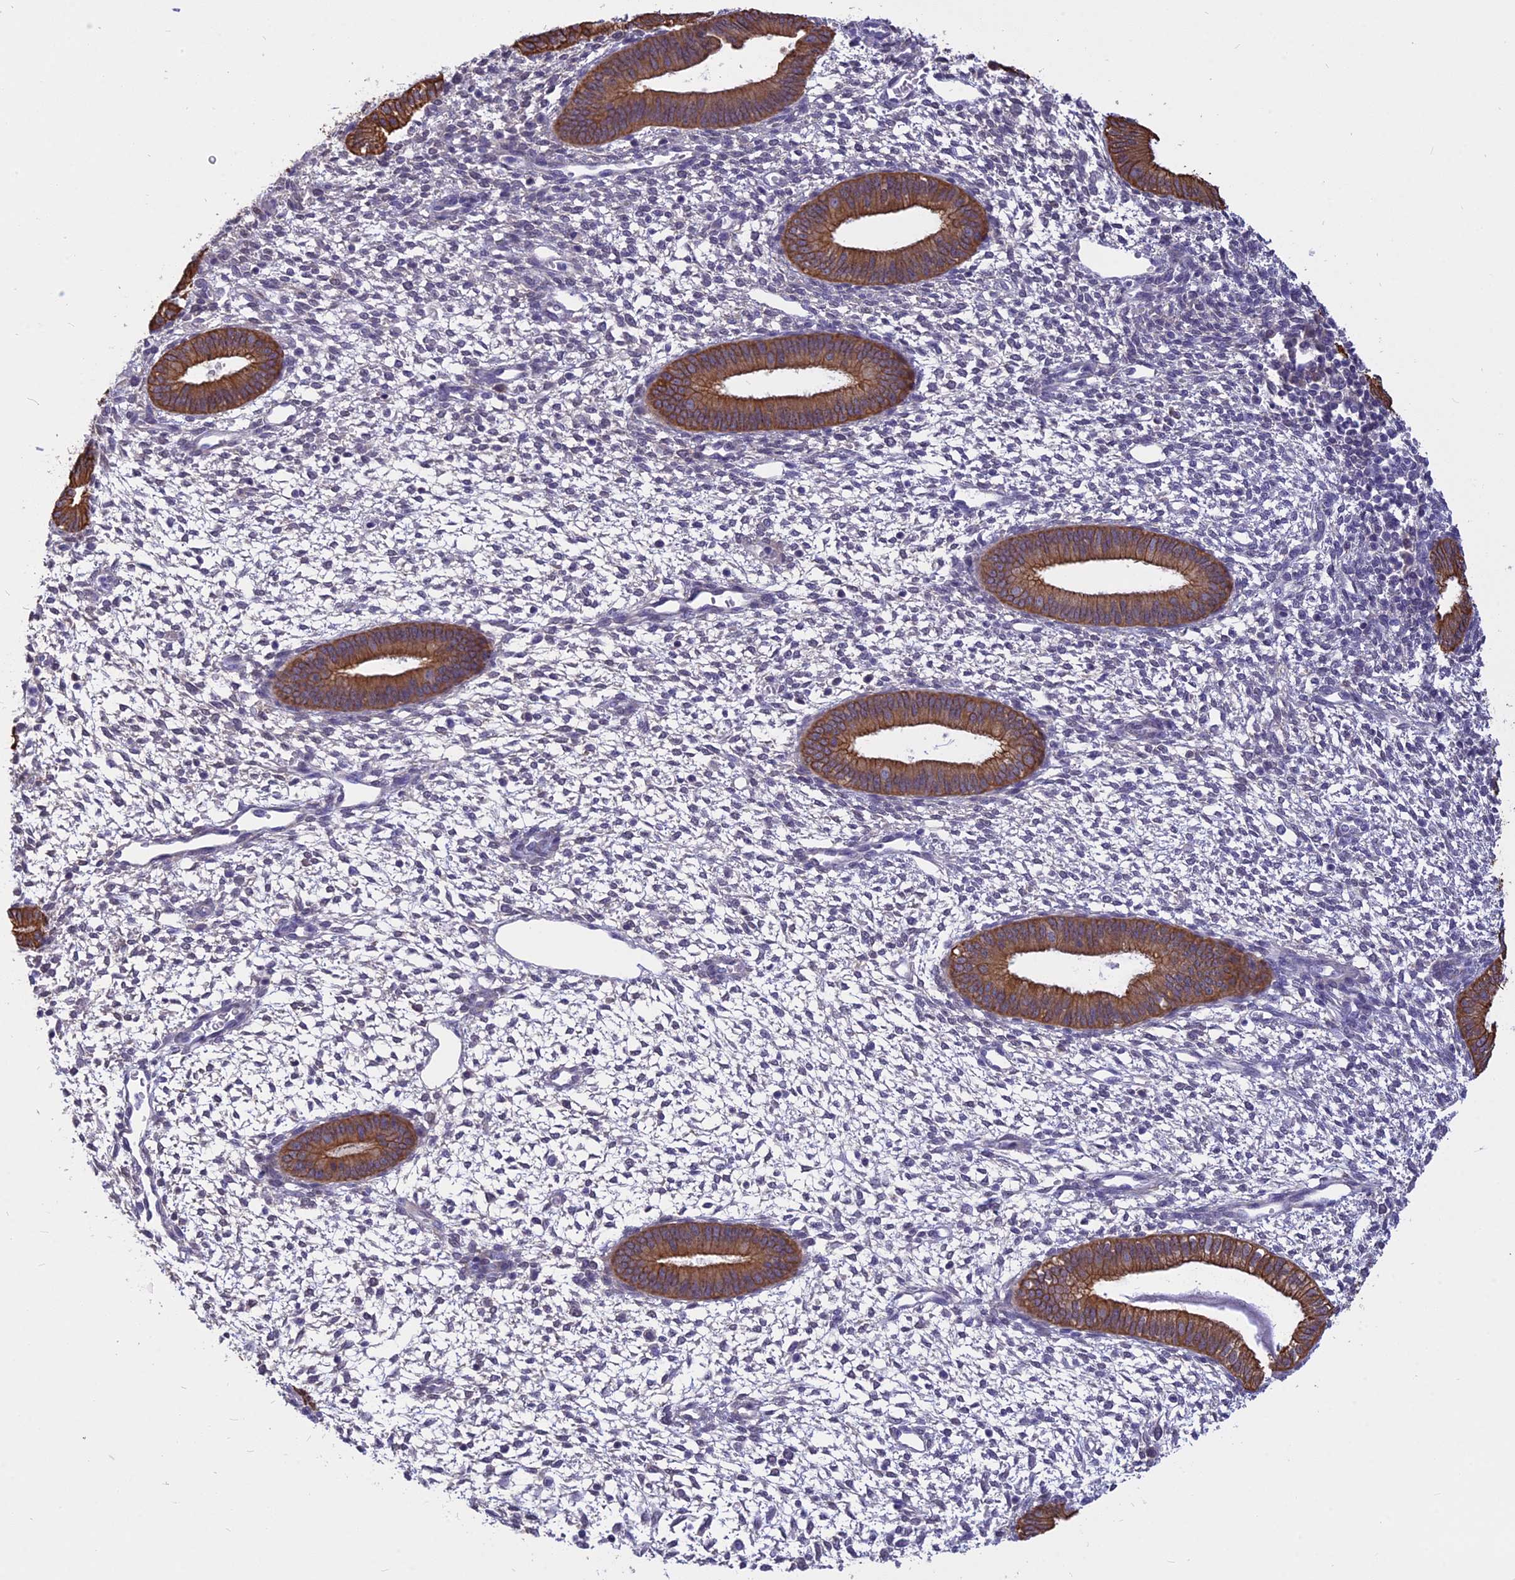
{"staining": {"intensity": "negative", "quantity": "none", "location": "none"}, "tissue": "endometrium", "cell_type": "Cells in endometrial stroma", "image_type": "normal", "snomed": [{"axis": "morphology", "description": "Normal tissue, NOS"}, {"axis": "topography", "description": "Endometrium"}], "caption": "This is a micrograph of IHC staining of benign endometrium, which shows no staining in cells in endometrial stroma. The staining was performed using DAB (3,3'-diaminobenzidine) to visualize the protein expression in brown, while the nuclei were stained in blue with hematoxylin (Magnification: 20x).", "gene": "STUB1", "patient": {"sex": "female", "age": 46}}